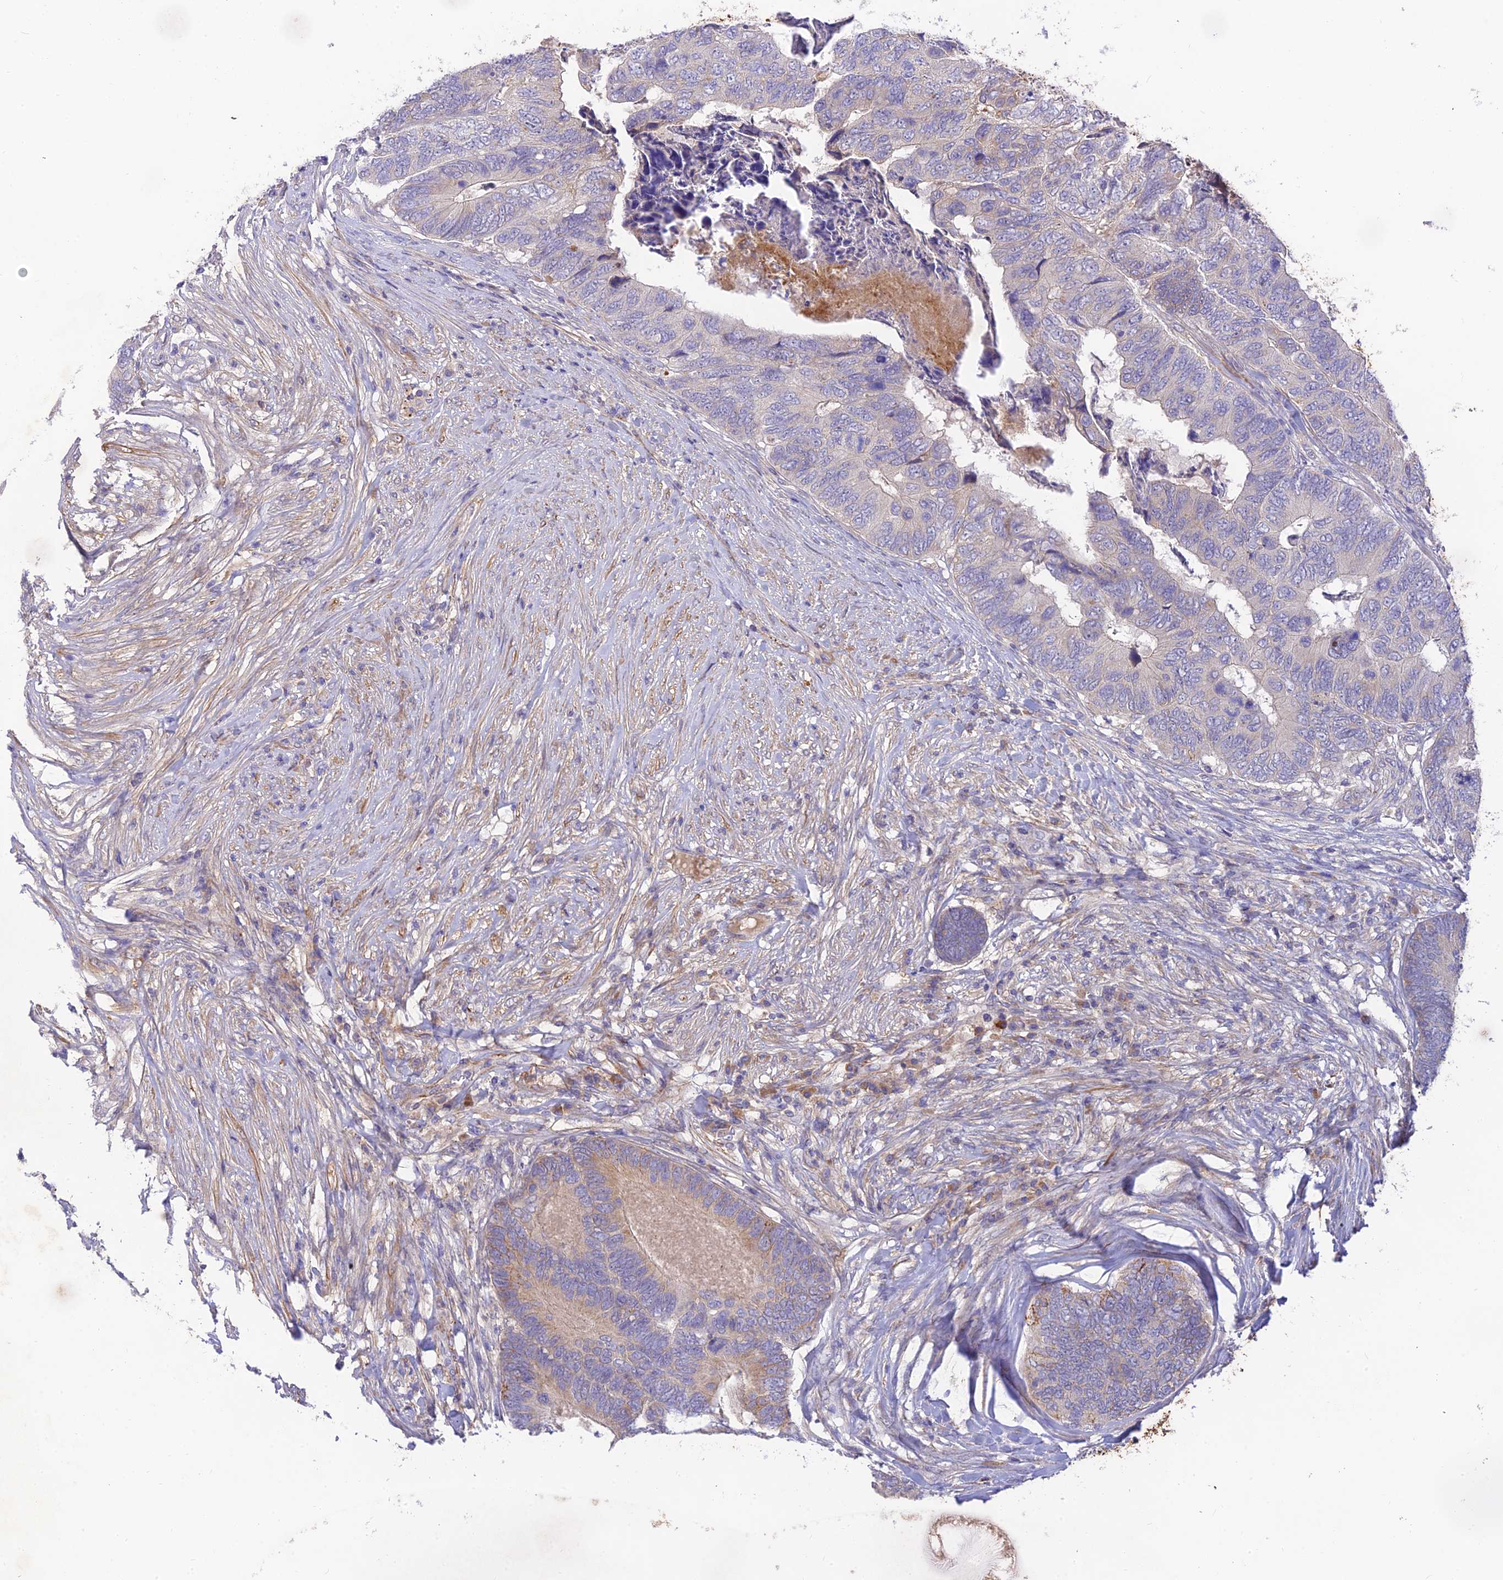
{"staining": {"intensity": "negative", "quantity": "none", "location": "none"}, "tissue": "colorectal cancer", "cell_type": "Tumor cells", "image_type": "cancer", "snomed": [{"axis": "morphology", "description": "Adenocarcinoma, NOS"}, {"axis": "topography", "description": "Colon"}], "caption": "IHC photomicrograph of human colorectal cancer stained for a protein (brown), which demonstrates no expression in tumor cells.", "gene": "ACSM5", "patient": {"sex": "female", "age": 67}}